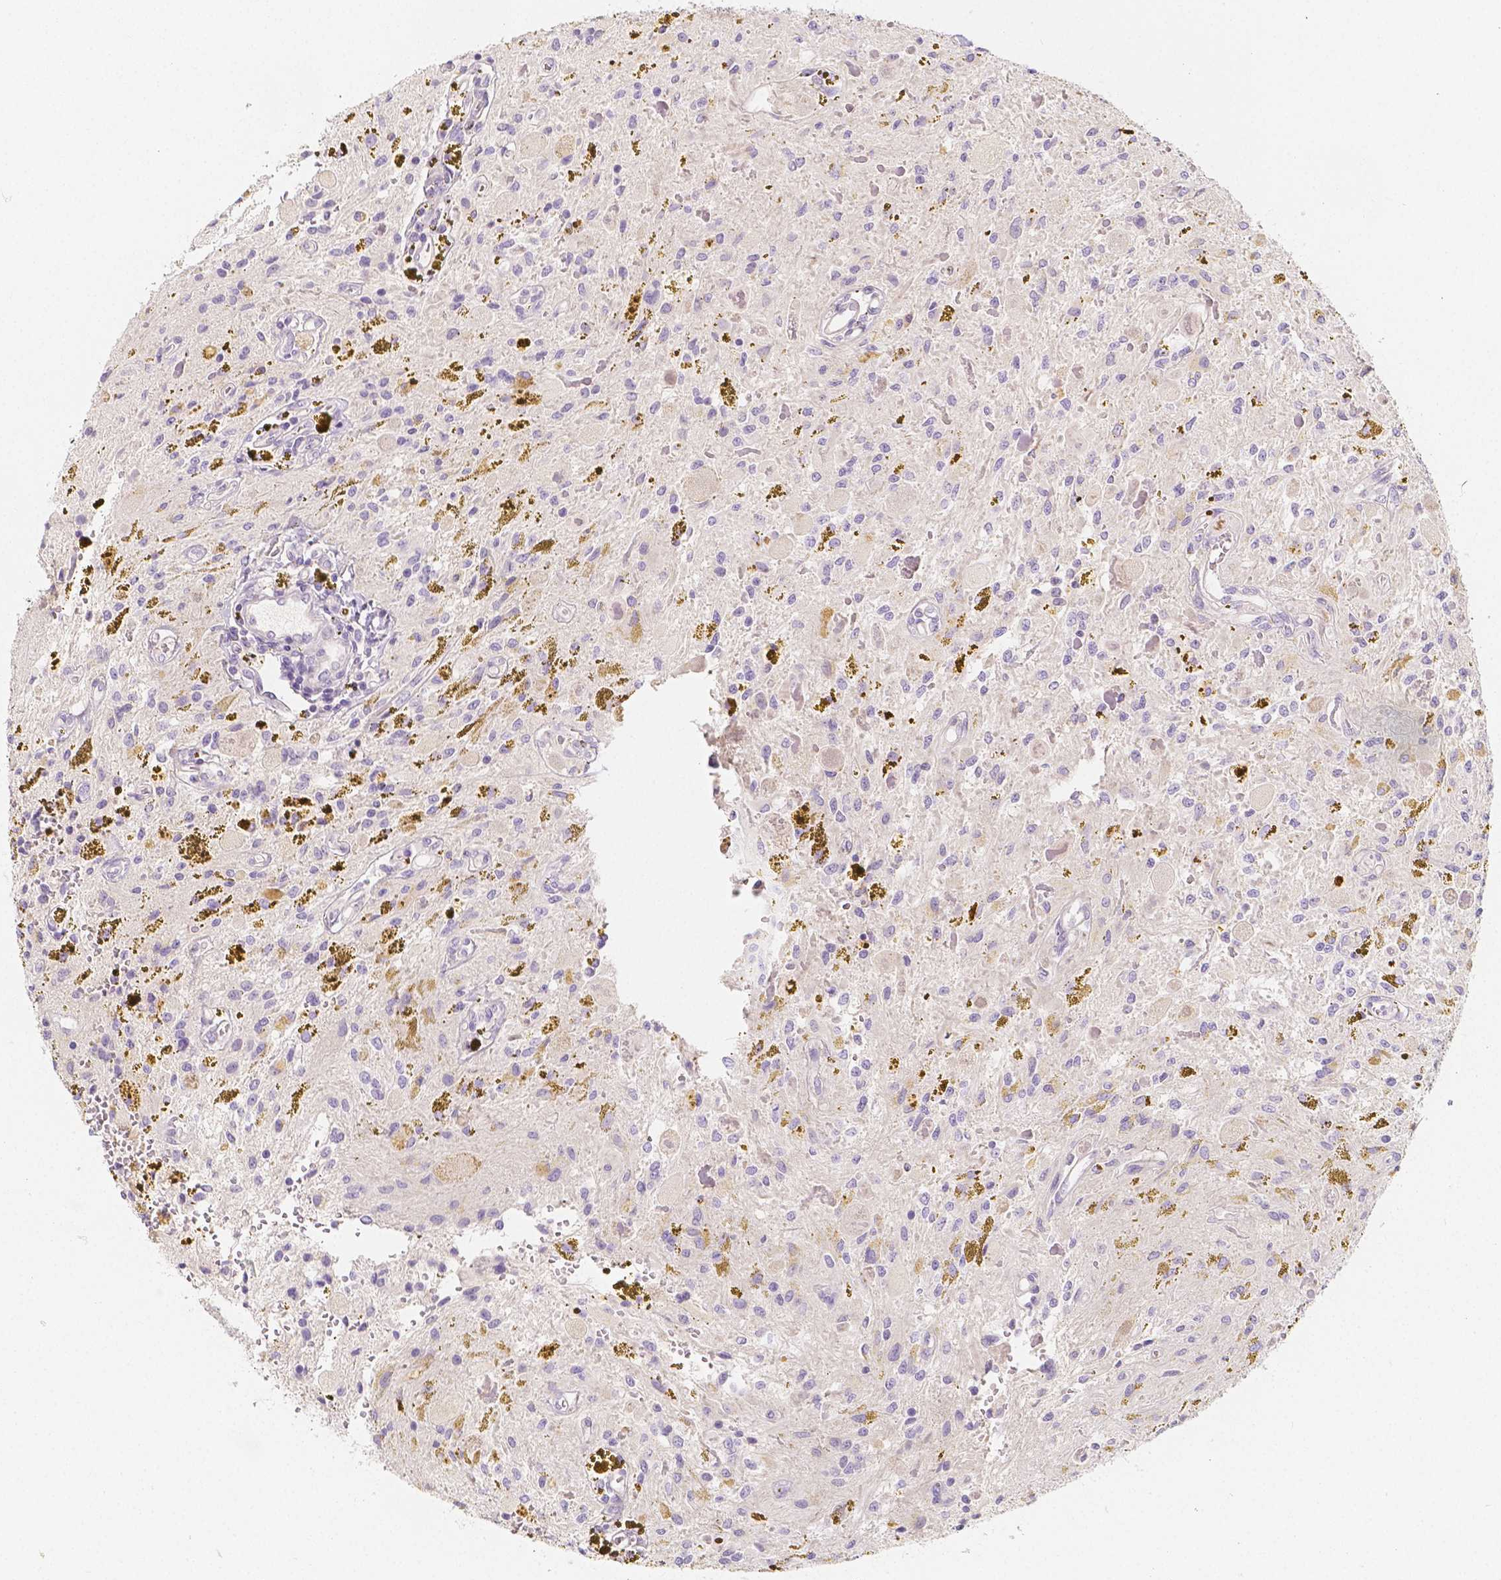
{"staining": {"intensity": "negative", "quantity": "none", "location": "none"}, "tissue": "glioma", "cell_type": "Tumor cells", "image_type": "cancer", "snomed": [{"axis": "morphology", "description": "Glioma, malignant, Low grade"}, {"axis": "topography", "description": "Cerebellum"}], "caption": "DAB (3,3'-diaminobenzidine) immunohistochemical staining of human glioma shows no significant expression in tumor cells.", "gene": "BATF", "patient": {"sex": "female", "age": 14}}